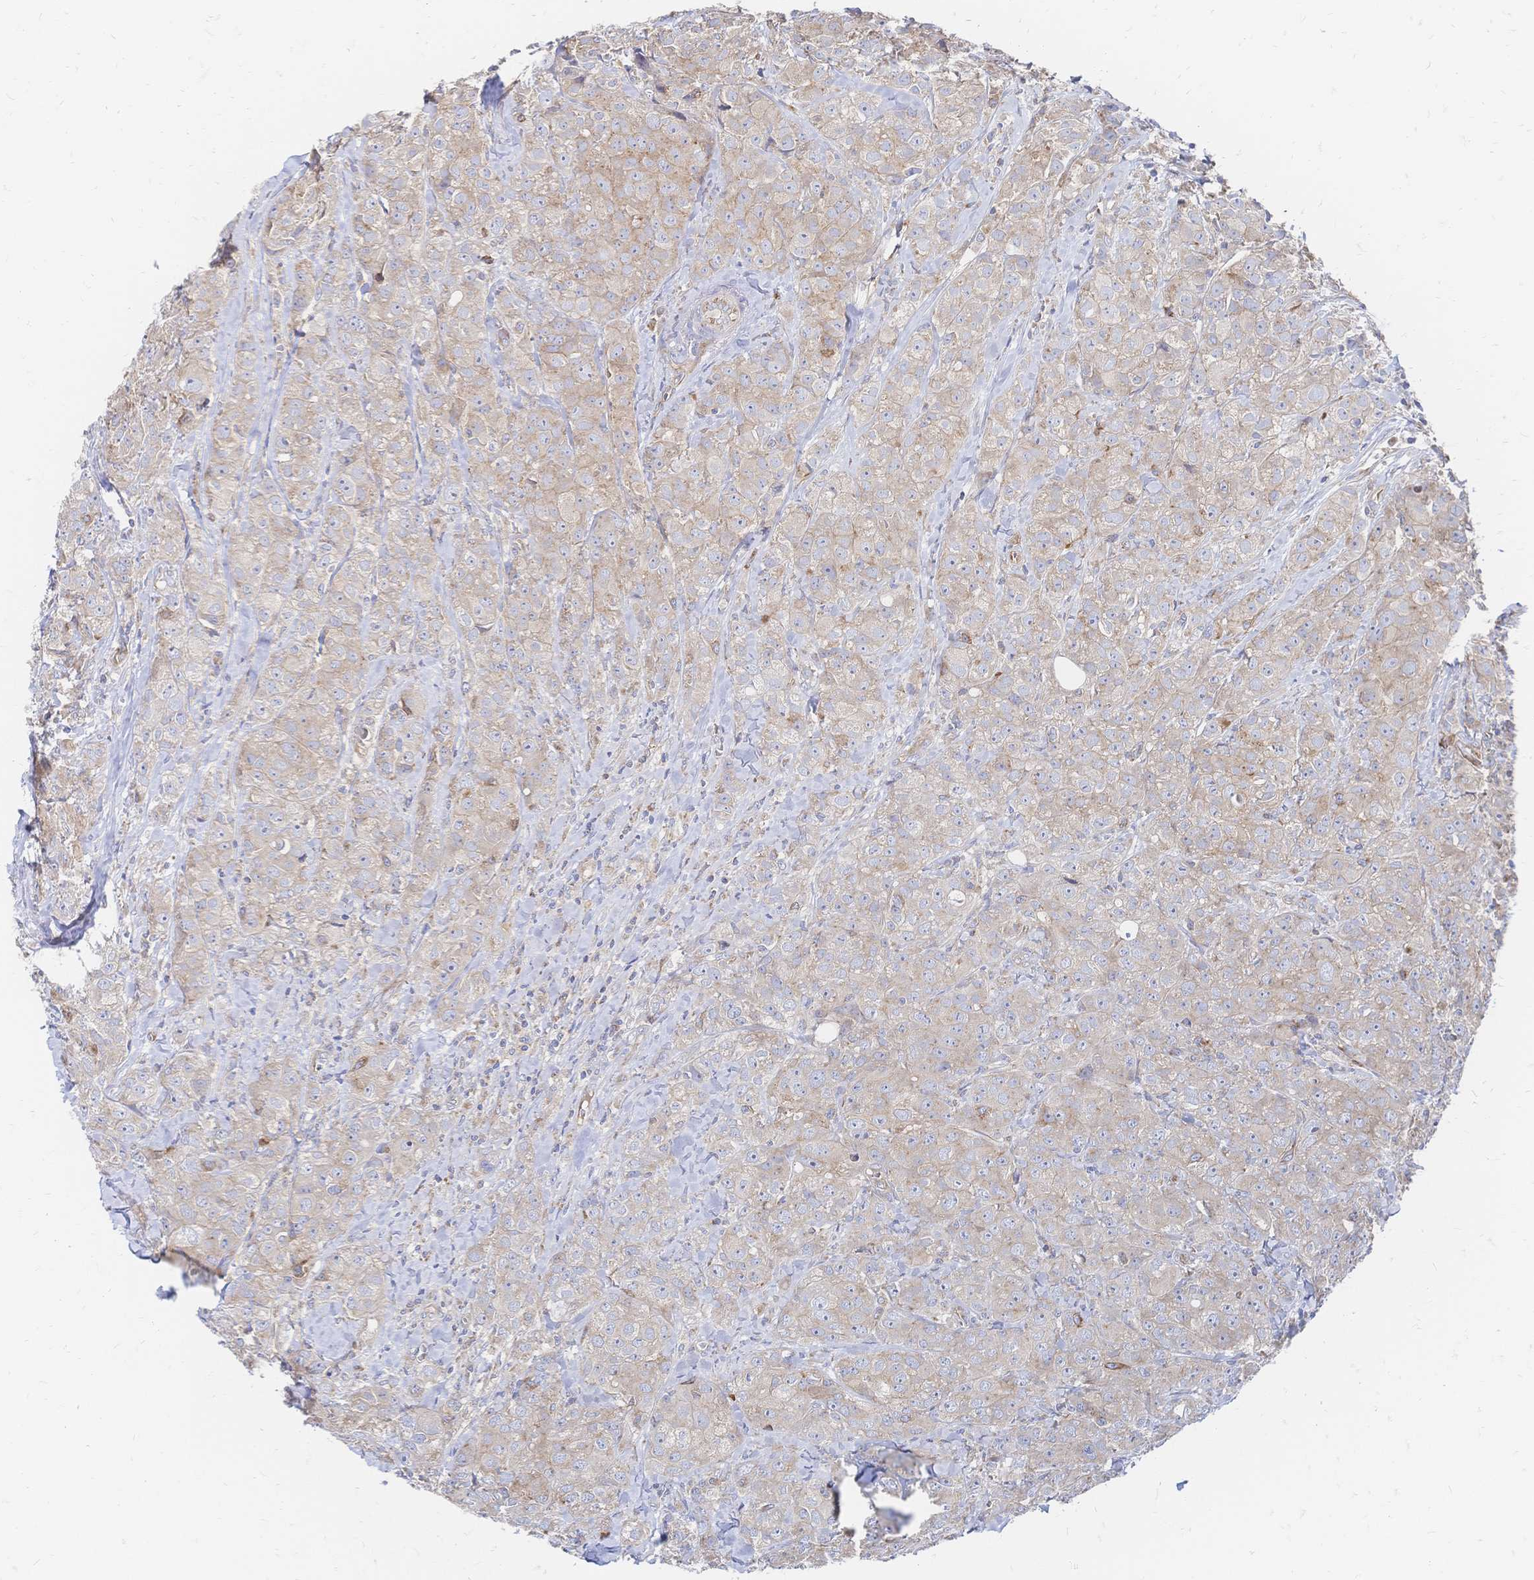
{"staining": {"intensity": "weak", "quantity": ">75%", "location": "cytoplasmic/membranous"}, "tissue": "breast cancer", "cell_type": "Tumor cells", "image_type": "cancer", "snomed": [{"axis": "morphology", "description": "Normal tissue, NOS"}, {"axis": "morphology", "description": "Duct carcinoma"}, {"axis": "topography", "description": "Breast"}], "caption": "Immunohistochemical staining of breast cancer (infiltrating ductal carcinoma) shows weak cytoplasmic/membranous protein positivity in about >75% of tumor cells.", "gene": "SORBS1", "patient": {"sex": "female", "age": 43}}